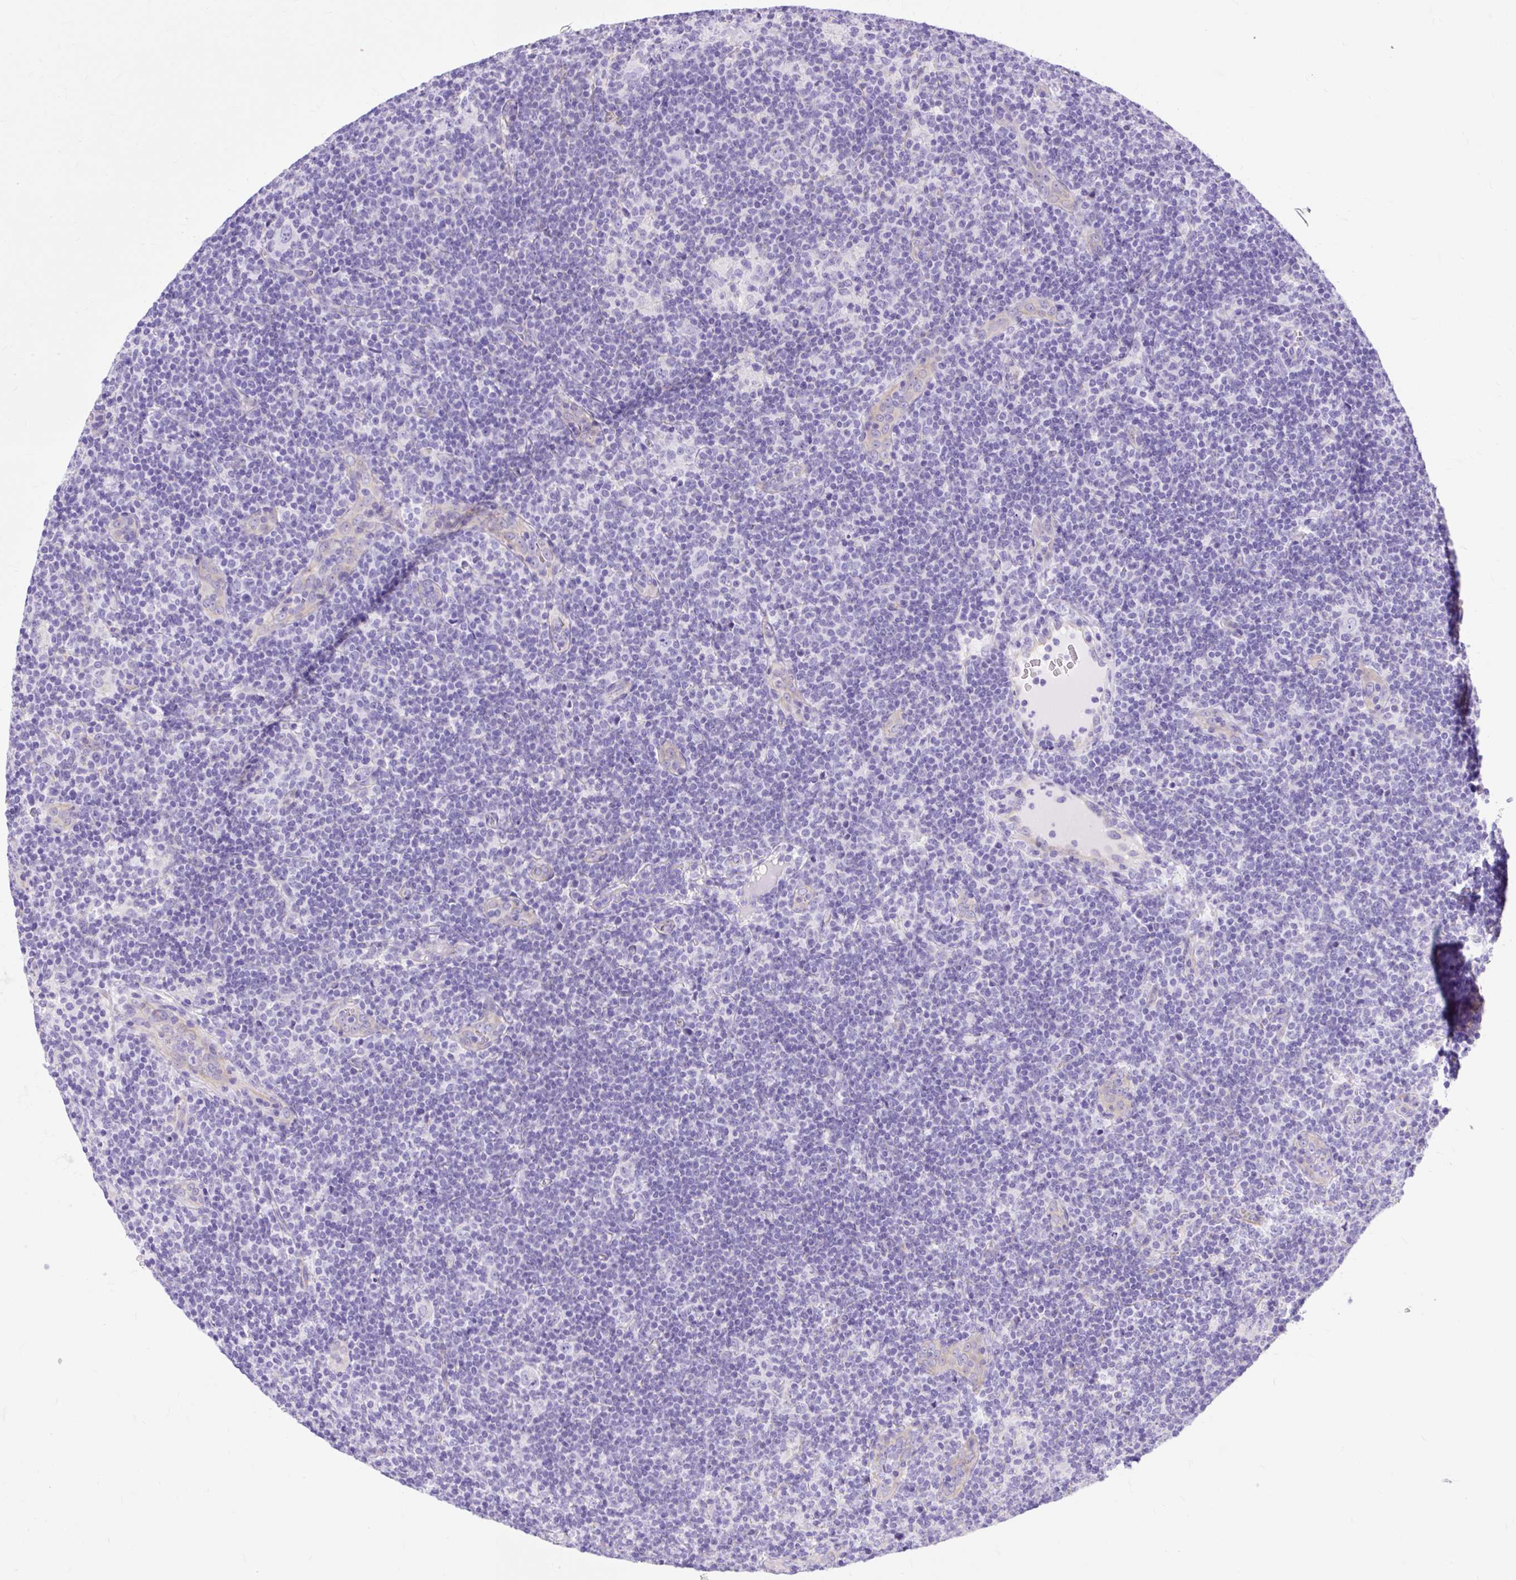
{"staining": {"intensity": "negative", "quantity": "none", "location": "none"}, "tissue": "lymphoma", "cell_type": "Tumor cells", "image_type": "cancer", "snomed": [{"axis": "morphology", "description": "Hodgkin's disease, NOS"}, {"axis": "topography", "description": "Lymph node"}], "caption": "Tumor cells are negative for protein expression in human Hodgkin's disease.", "gene": "MYO6", "patient": {"sex": "female", "age": 57}}